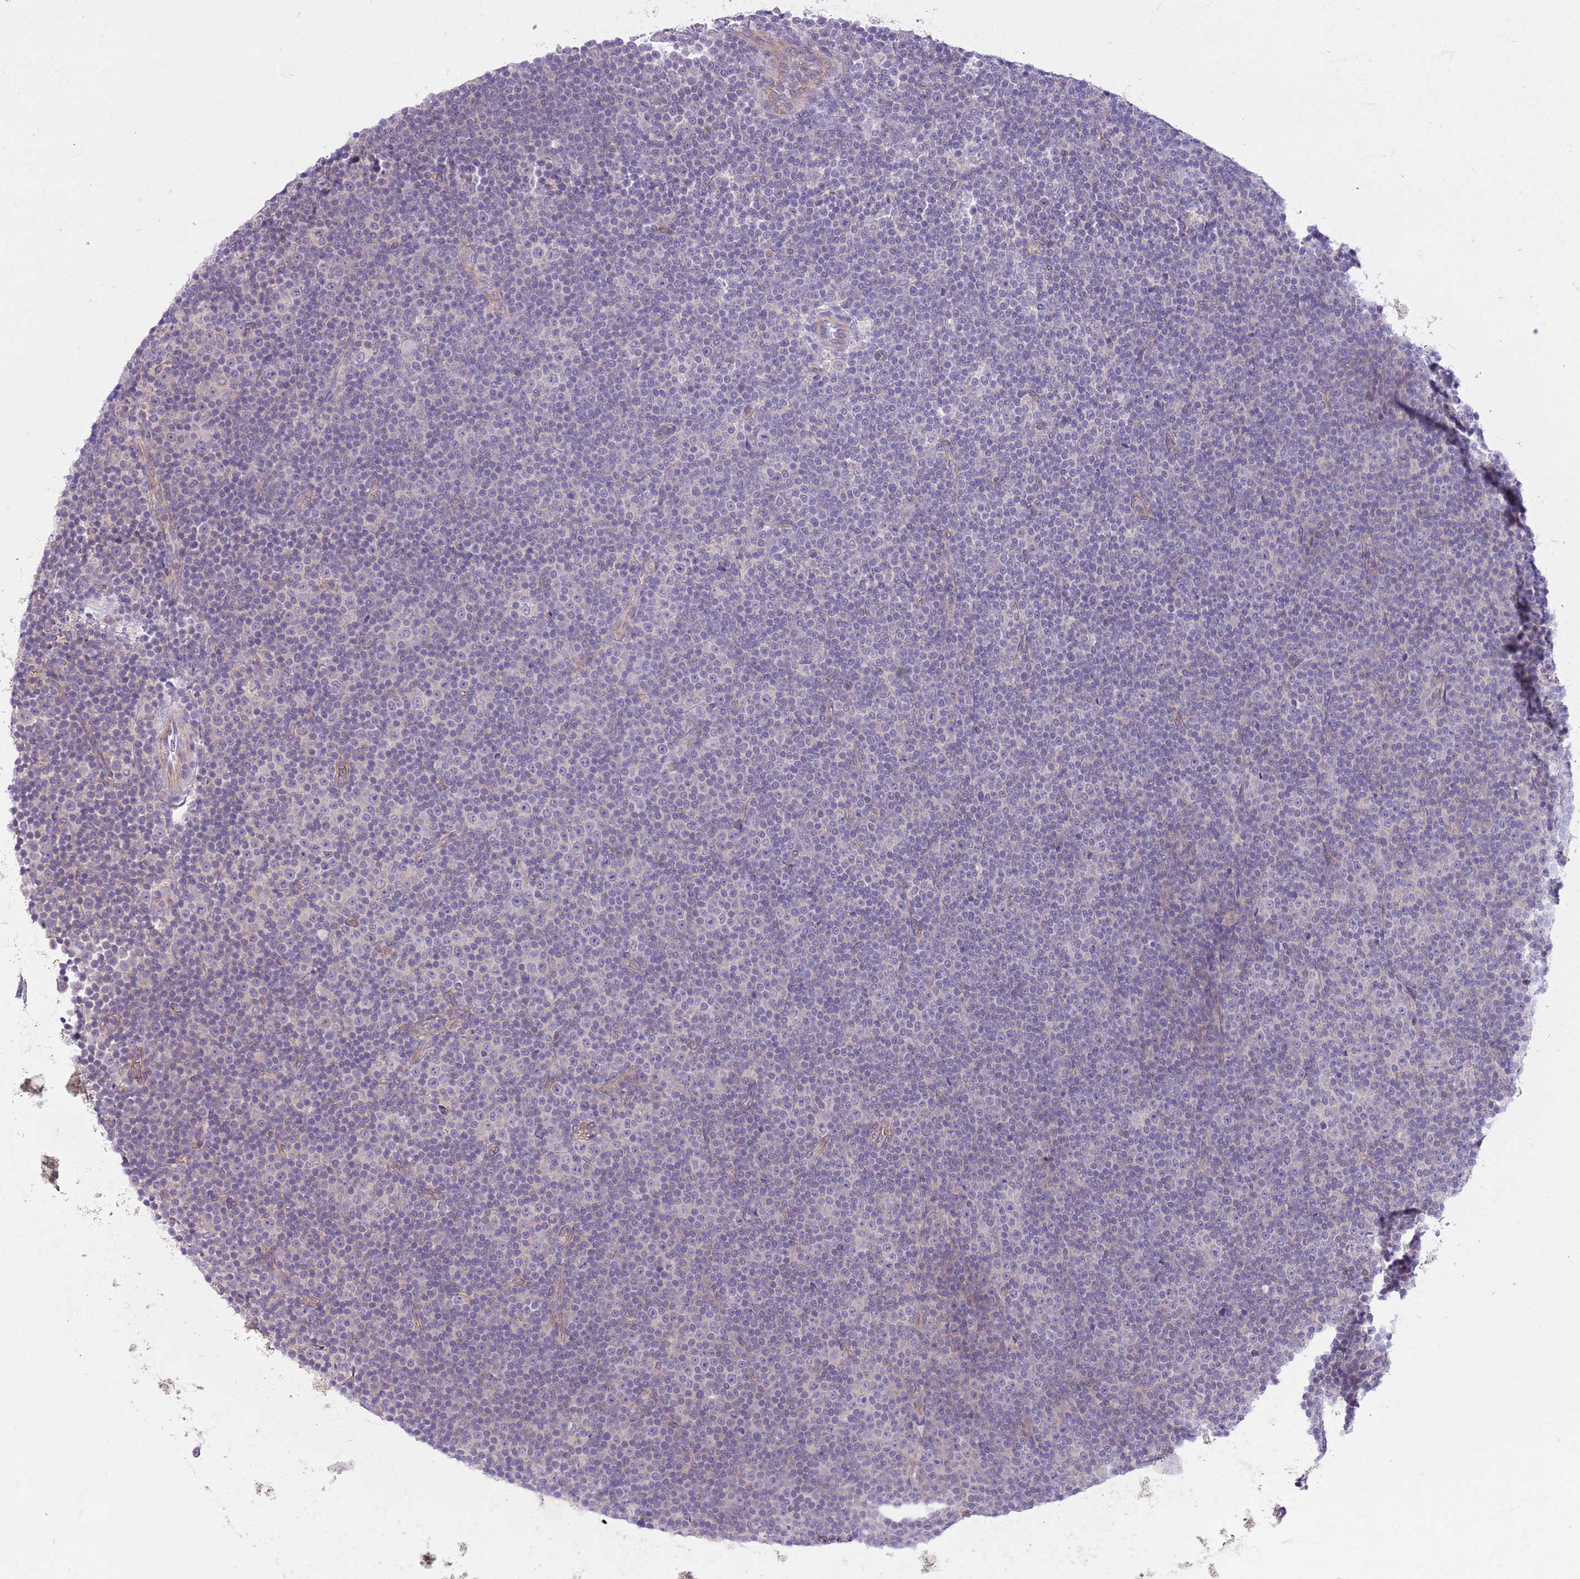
{"staining": {"intensity": "negative", "quantity": "none", "location": "none"}, "tissue": "lymphoma", "cell_type": "Tumor cells", "image_type": "cancer", "snomed": [{"axis": "morphology", "description": "Malignant lymphoma, non-Hodgkin's type, Low grade"}, {"axis": "topography", "description": "Lymph node"}], "caption": "The IHC photomicrograph has no significant expression in tumor cells of low-grade malignant lymphoma, non-Hodgkin's type tissue. The staining was performed using DAB (3,3'-diaminobenzidine) to visualize the protein expression in brown, while the nuclei were stained in blue with hematoxylin (Magnification: 20x).", "gene": "PARP8", "patient": {"sex": "female", "age": 67}}